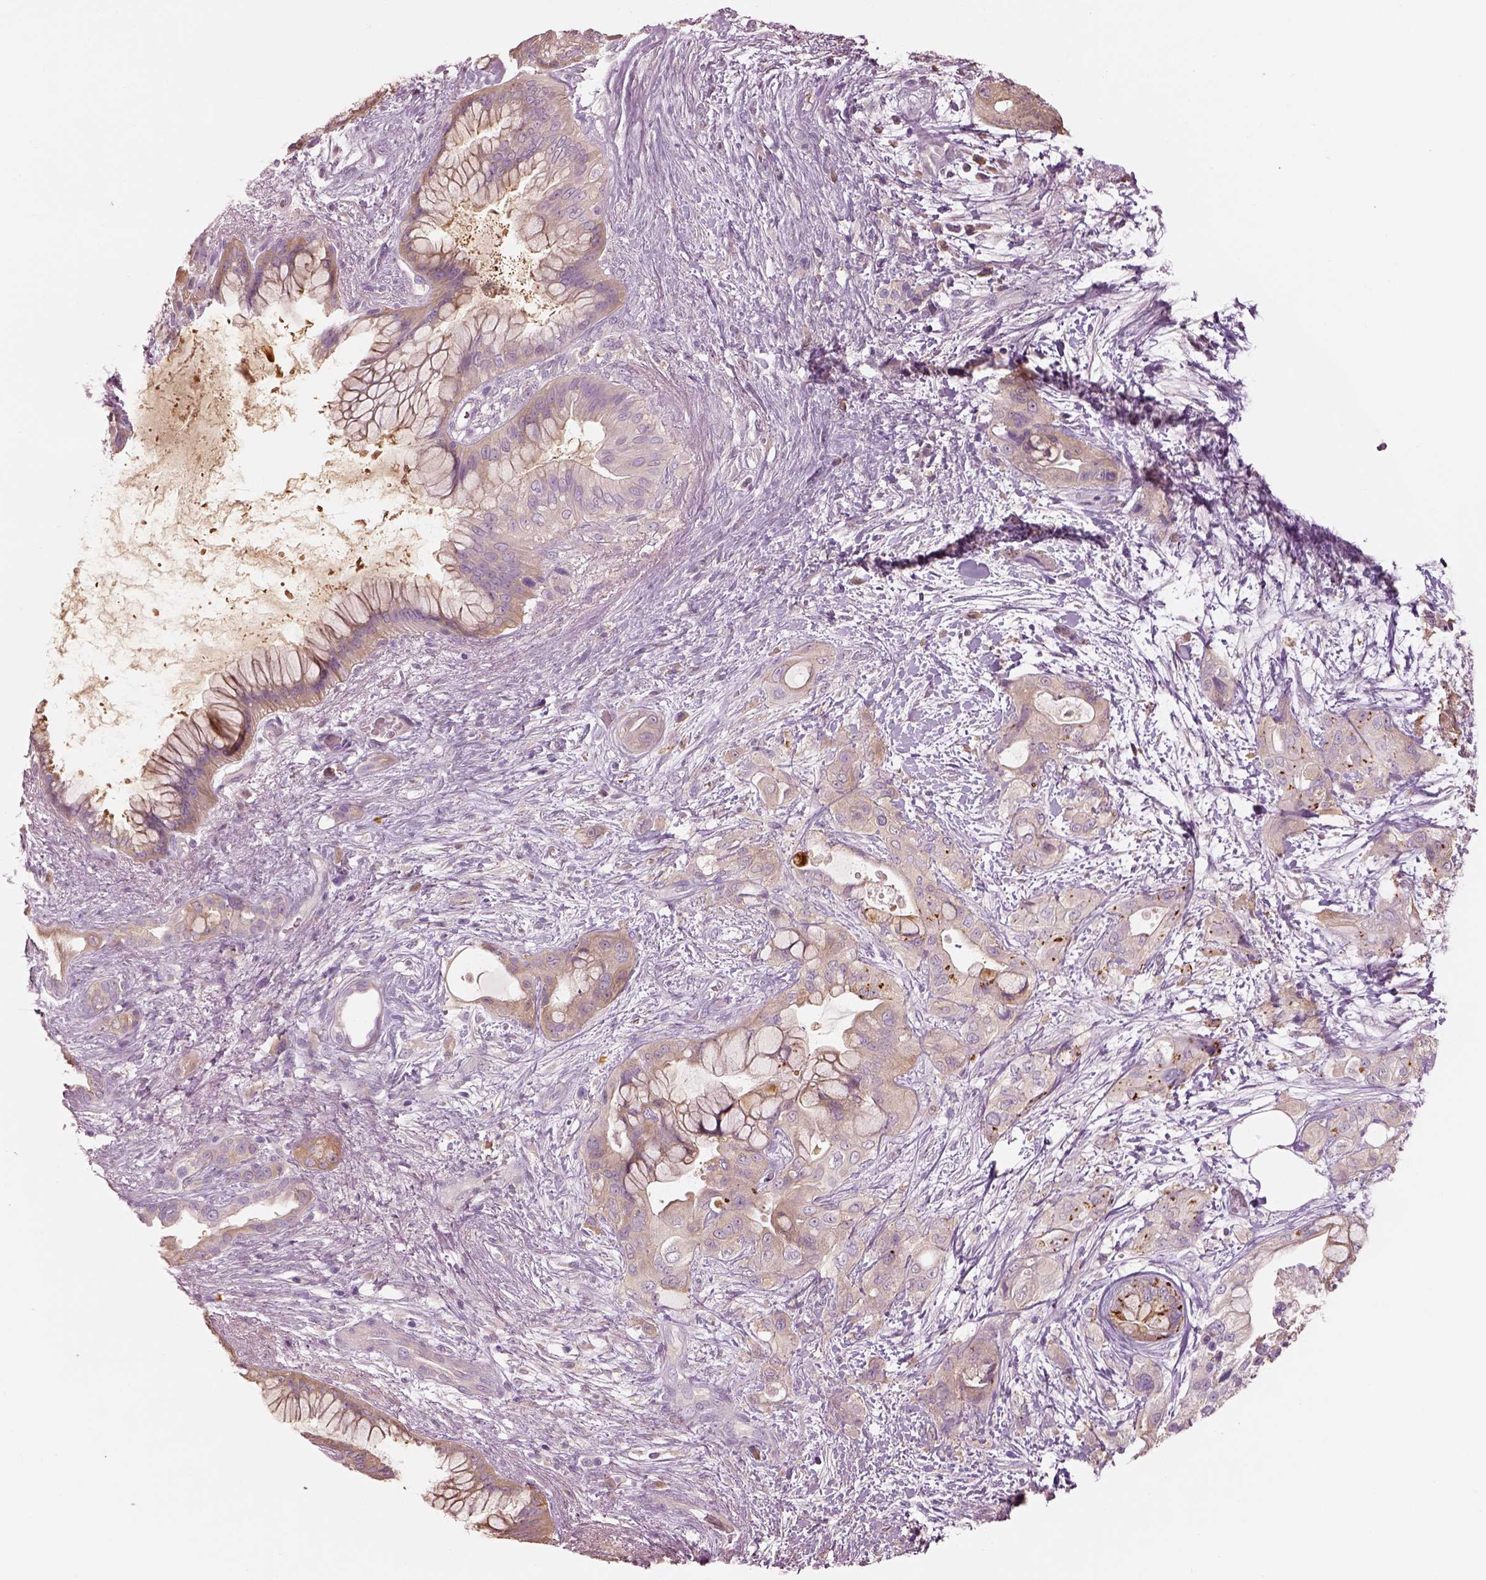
{"staining": {"intensity": "weak", "quantity": "25%-75%", "location": "cytoplasmic/membranous"}, "tissue": "pancreatic cancer", "cell_type": "Tumor cells", "image_type": "cancer", "snomed": [{"axis": "morphology", "description": "Adenocarcinoma, NOS"}, {"axis": "topography", "description": "Pancreas"}], "caption": "Pancreatic cancer stained with immunohistochemistry displays weak cytoplasmic/membranous staining in about 25%-75% of tumor cells.", "gene": "ELSPBP1", "patient": {"sex": "male", "age": 71}}